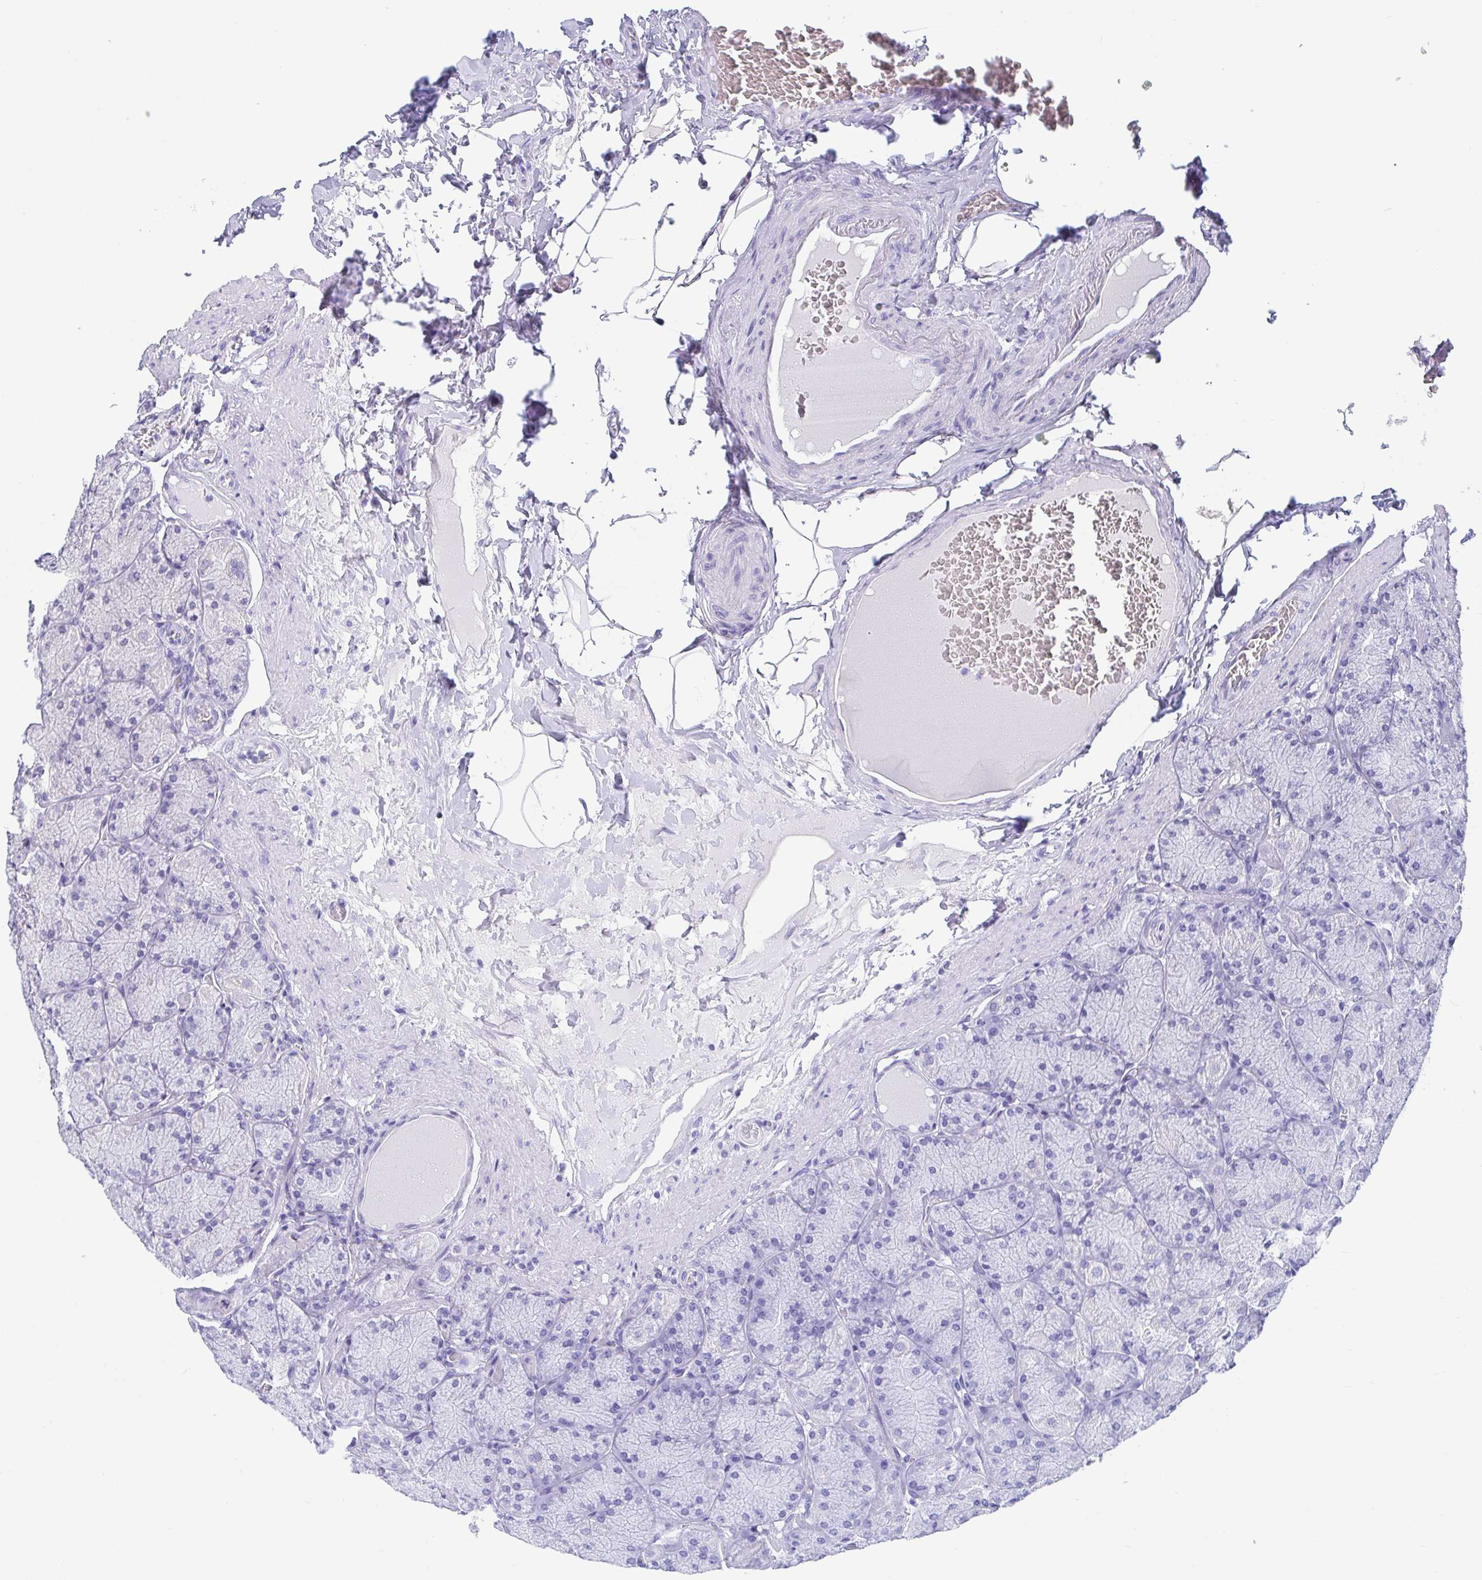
{"staining": {"intensity": "negative", "quantity": "none", "location": "none"}, "tissue": "stomach", "cell_type": "Glandular cells", "image_type": "normal", "snomed": [{"axis": "morphology", "description": "Normal tissue, NOS"}, {"axis": "topography", "description": "Stomach, upper"}], "caption": "IHC photomicrograph of unremarkable stomach: human stomach stained with DAB reveals no significant protein positivity in glandular cells. Brightfield microscopy of IHC stained with DAB (3,3'-diaminobenzidine) (brown) and hematoxylin (blue), captured at high magnification.", "gene": "IDH1", "patient": {"sex": "female", "age": 56}}